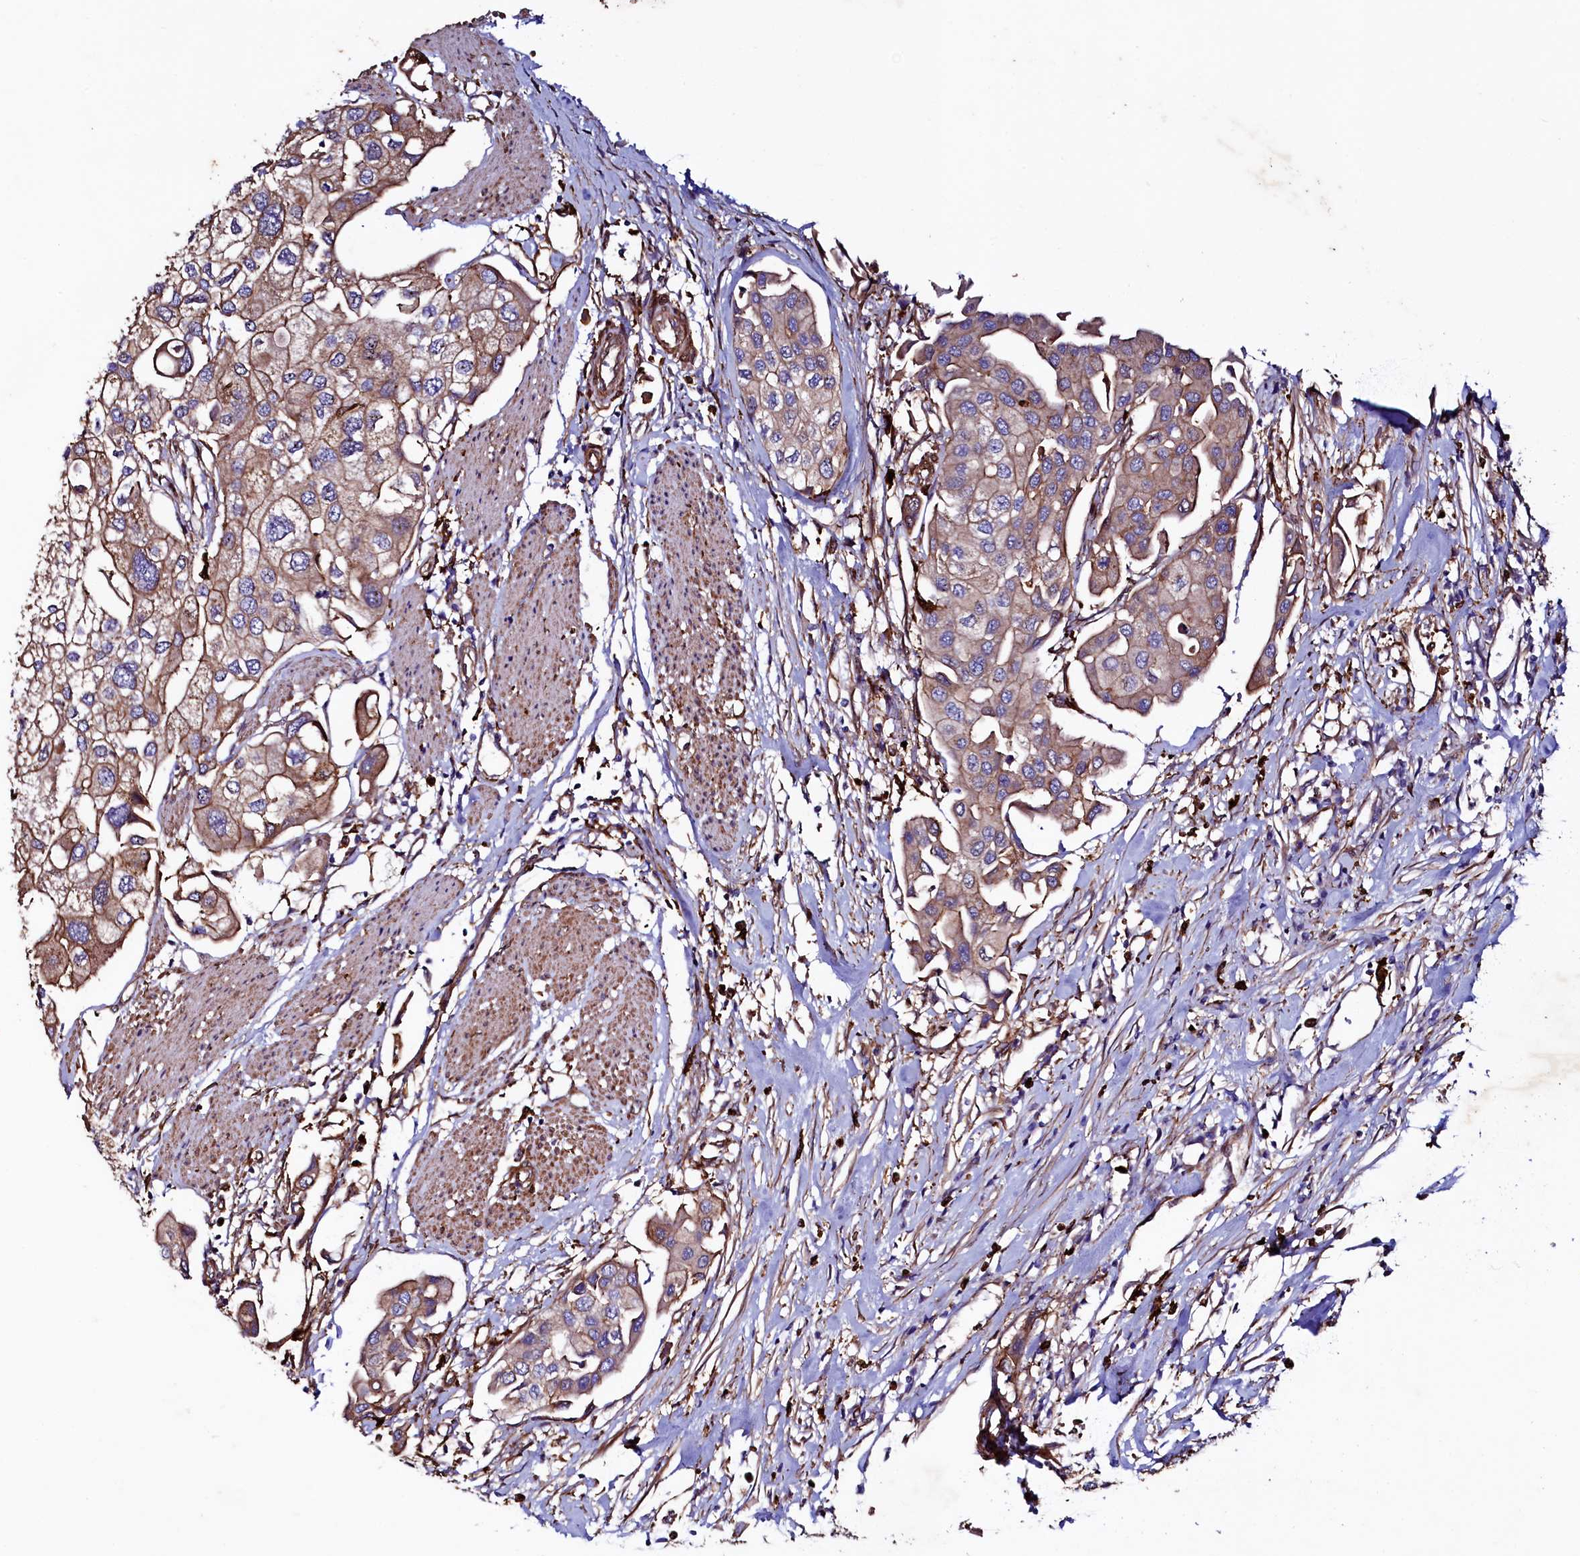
{"staining": {"intensity": "moderate", "quantity": "25%-75%", "location": "cytoplasmic/membranous"}, "tissue": "urothelial cancer", "cell_type": "Tumor cells", "image_type": "cancer", "snomed": [{"axis": "morphology", "description": "Urothelial carcinoma, High grade"}, {"axis": "topography", "description": "Urinary bladder"}], "caption": "Immunohistochemical staining of human urothelial cancer exhibits medium levels of moderate cytoplasmic/membranous staining in approximately 25%-75% of tumor cells.", "gene": "STAMBPL1", "patient": {"sex": "male", "age": 64}}